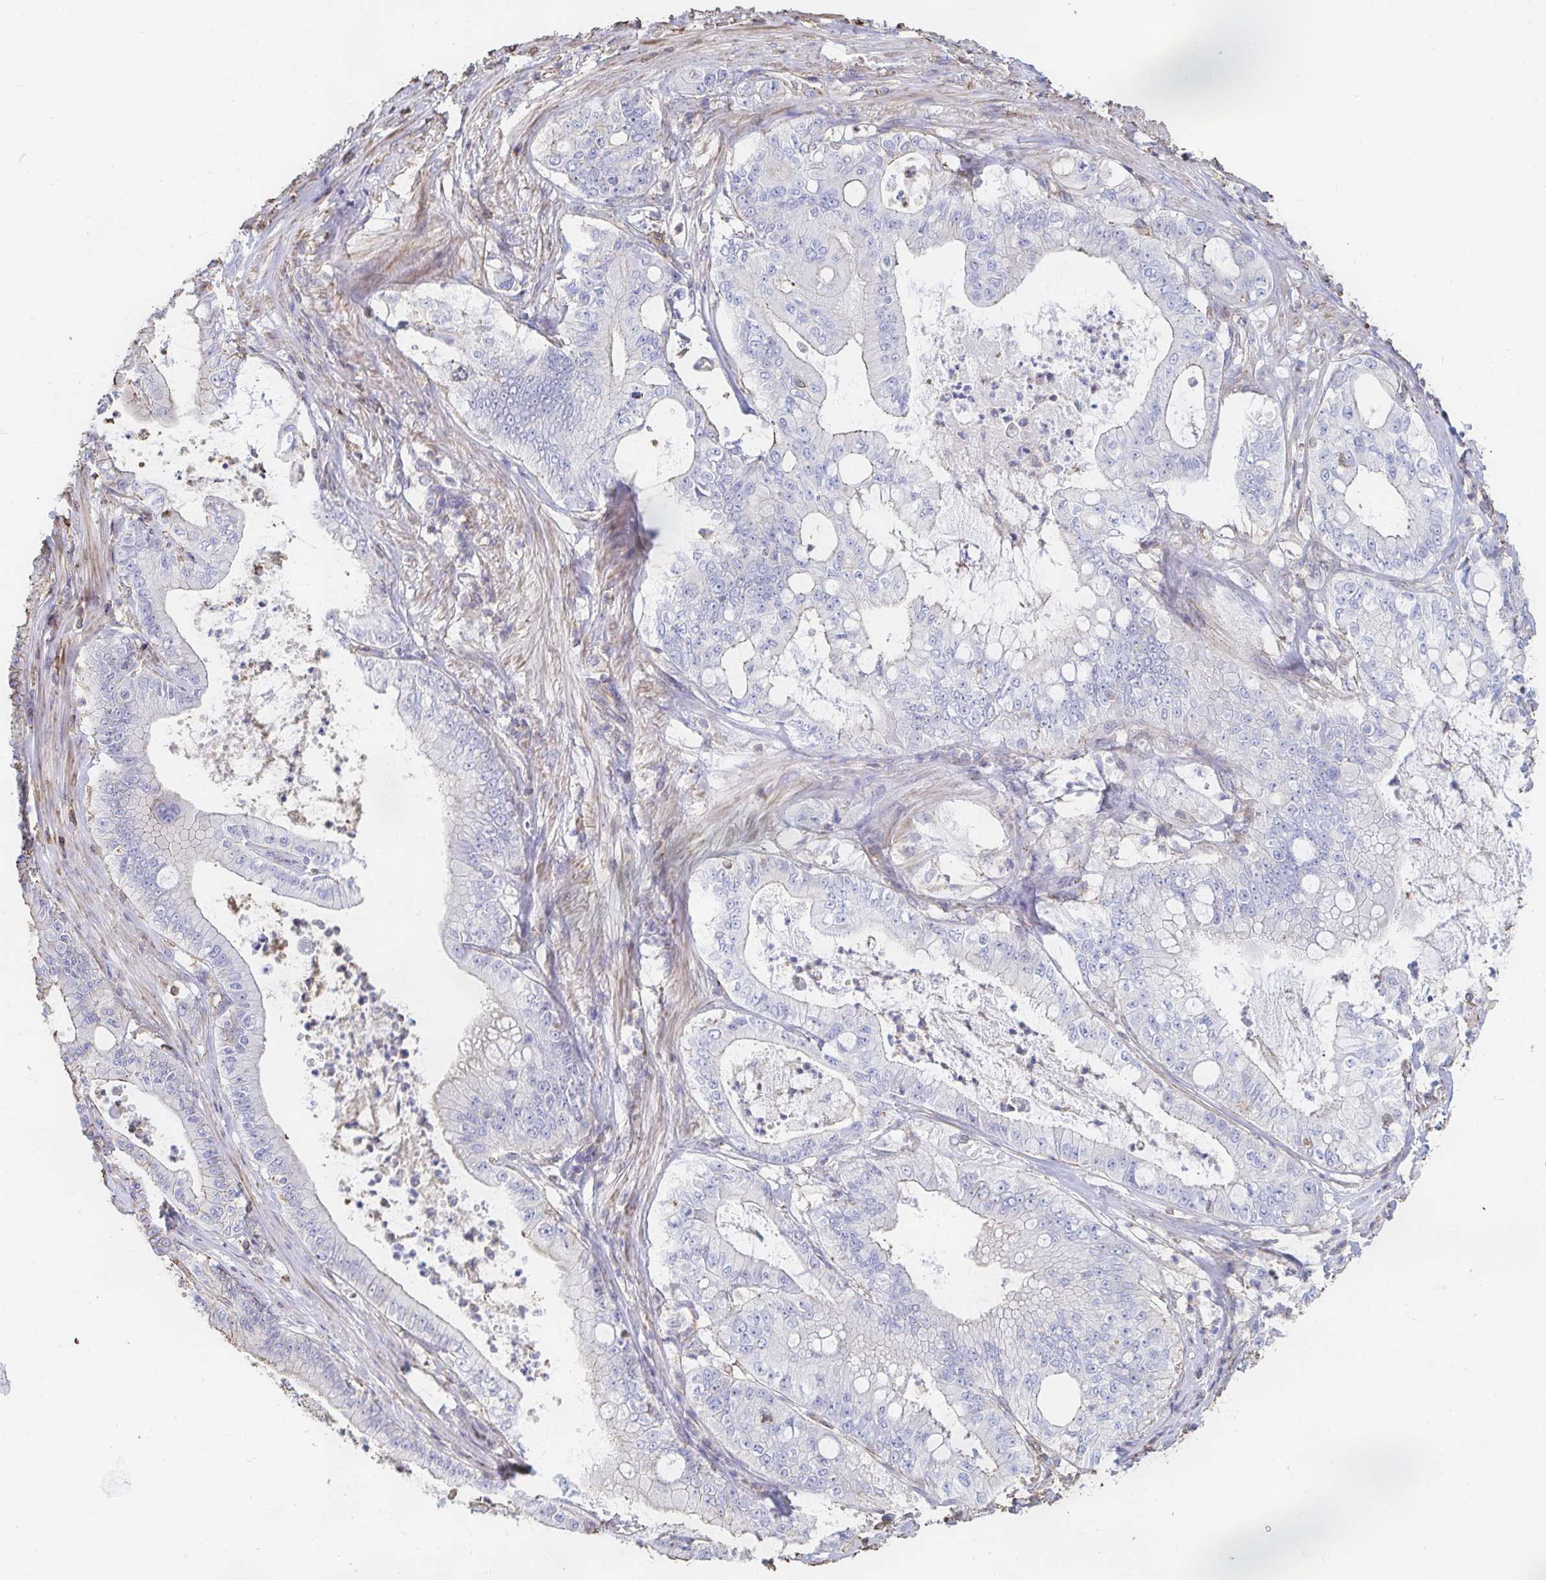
{"staining": {"intensity": "negative", "quantity": "none", "location": "none"}, "tissue": "pancreatic cancer", "cell_type": "Tumor cells", "image_type": "cancer", "snomed": [{"axis": "morphology", "description": "Adenocarcinoma, NOS"}, {"axis": "topography", "description": "Pancreas"}], "caption": "An immunohistochemistry (IHC) photomicrograph of adenocarcinoma (pancreatic) is shown. There is no staining in tumor cells of adenocarcinoma (pancreatic).", "gene": "PTPN14", "patient": {"sex": "male", "age": 71}}